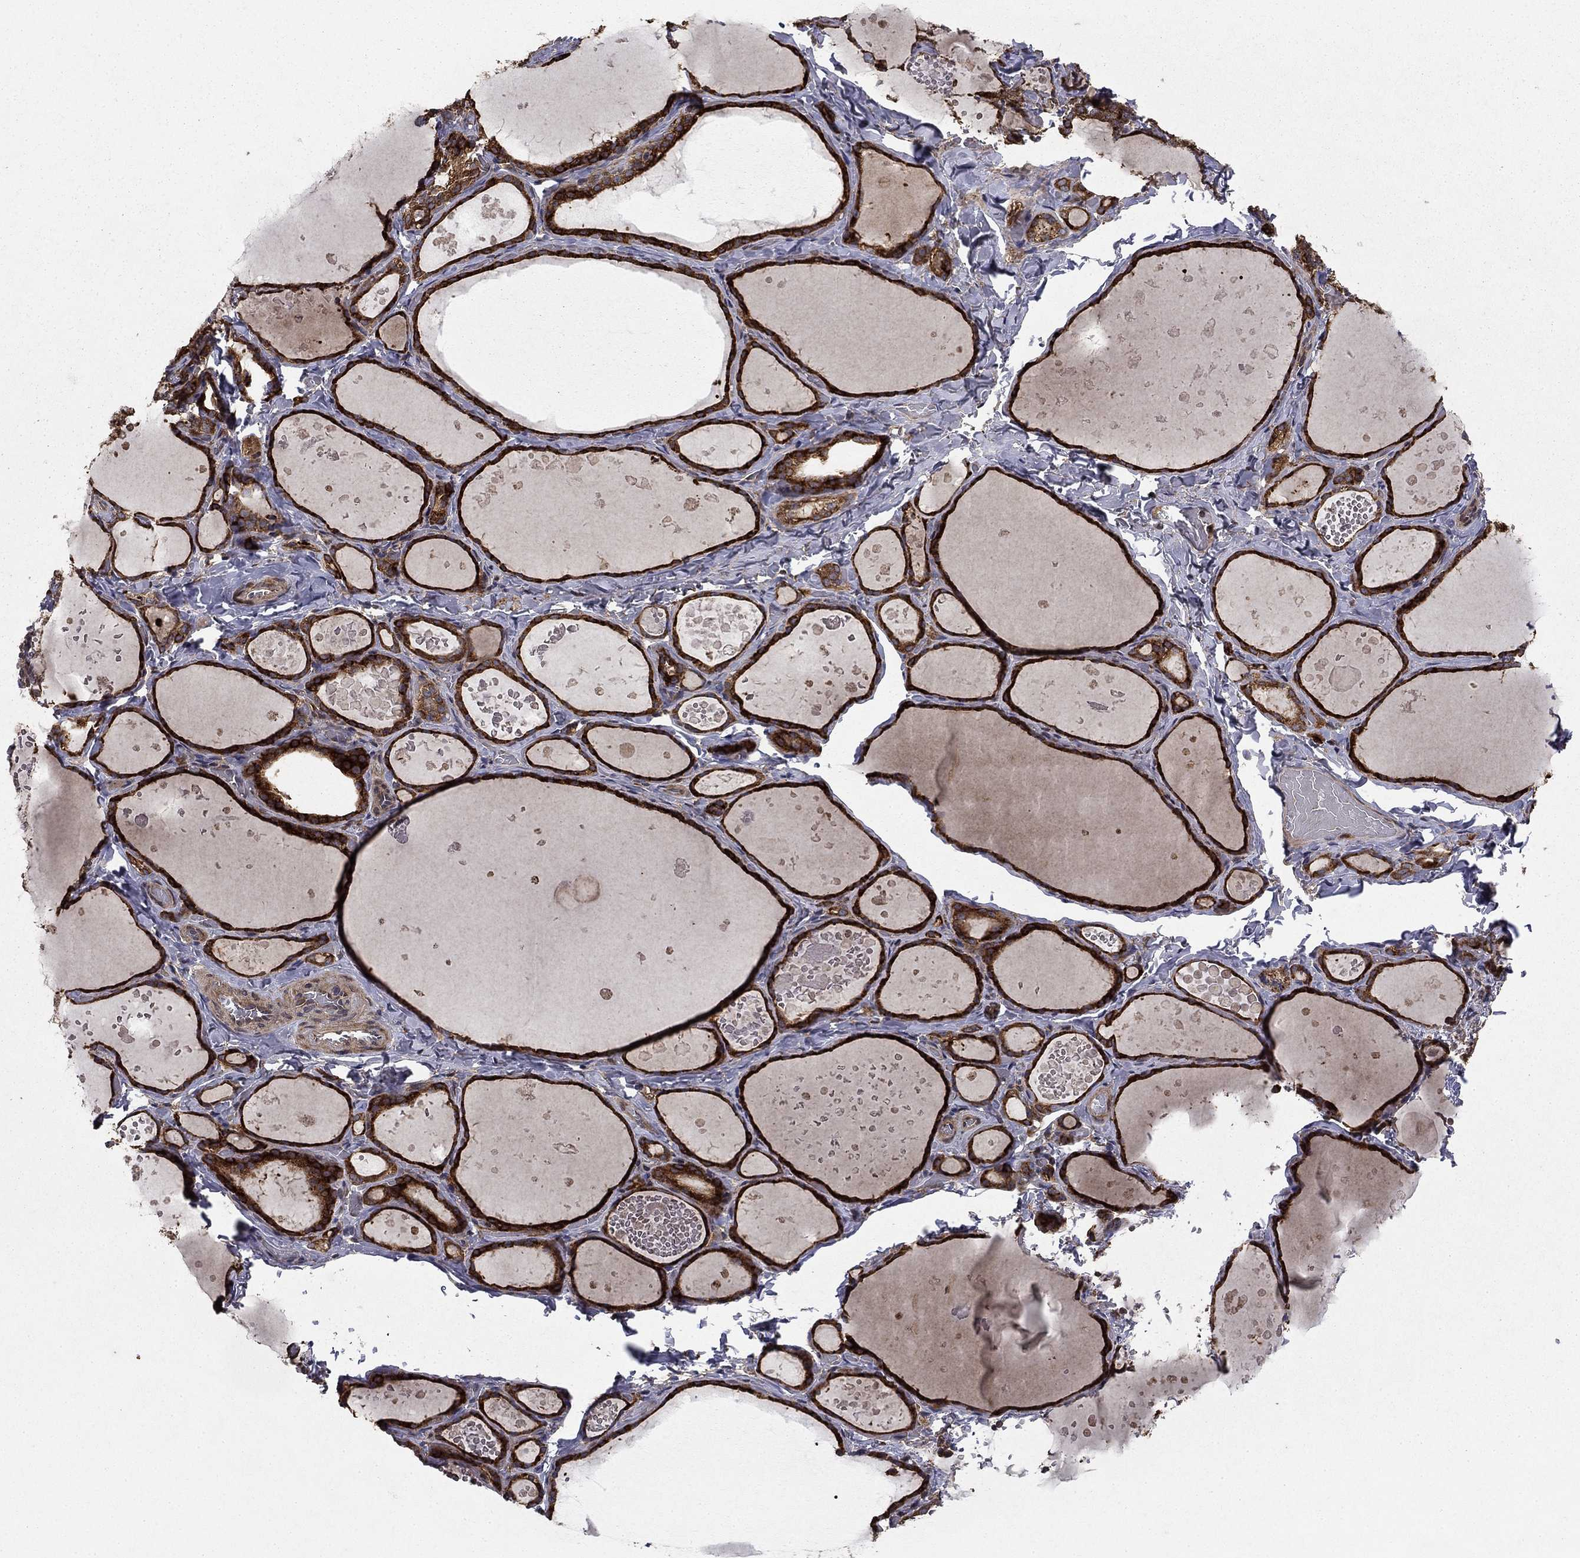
{"staining": {"intensity": "strong", "quantity": ">75%", "location": "cytoplasmic/membranous"}, "tissue": "thyroid gland", "cell_type": "Glandular cells", "image_type": "normal", "snomed": [{"axis": "morphology", "description": "Normal tissue, NOS"}, {"axis": "topography", "description": "Thyroid gland"}], "caption": "High-power microscopy captured an immunohistochemistry micrograph of benign thyroid gland, revealing strong cytoplasmic/membranous positivity in about >75% of glandular cells. Immunohistochemistry (ihc) stains the protein in brown and the nuclei are stained blue.", "gene": "BABAM2", "patient": {"sex": "female", "age": 56}}